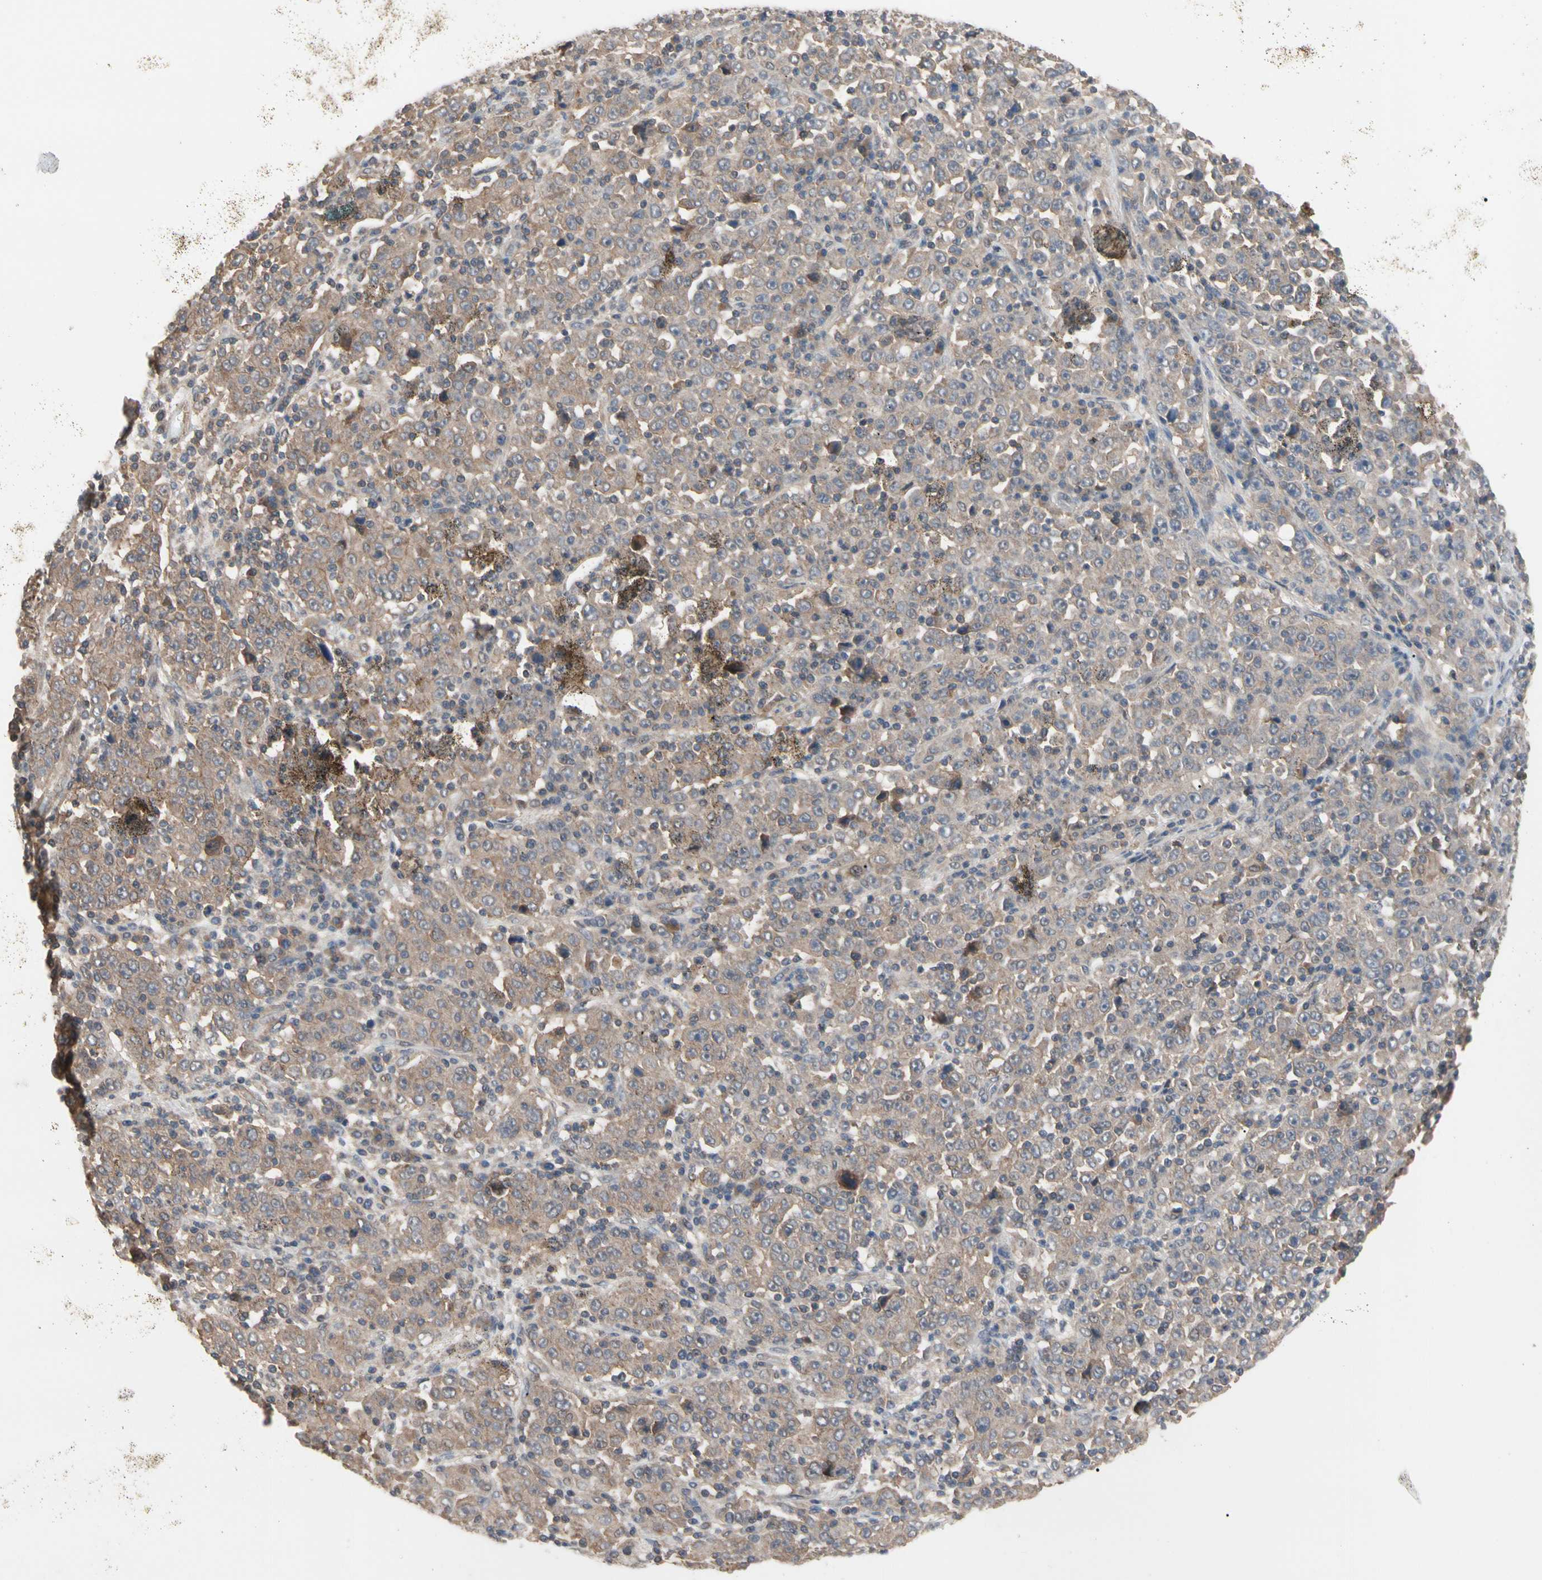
{"staining": {"intensity": "moderate", "quantity": ">75%", "location": "cytoplasmic/membranous"}, "tissue": "stomach cancer", "cell_type": "Tumor cells", "image_type": "cancer", "snomed": [{"axis": "morphology", "description": "Normal tissue, NOS"}, {"axis": "morphology", "description": "Adenocarcinoma, NOS"}, {"axis": "topography", "description": "Stomach, upper"}, {"axis": "topography", "description": "Stomach"}], "caption": "Immunohistochemistry staining of stomach cancer, which demonstrates medium levels of moderate cytoplasmic/membranous positivity in about >75% of tumor cells indicating moderate cytoplasmic/membranous protein positivity. The staining was performed using DAB (brown) for protein detection and nuclei were counterstained in hematoxylin (blue).", "gene": "DPP8", "patient": {"sex": "male", "age": 59}}